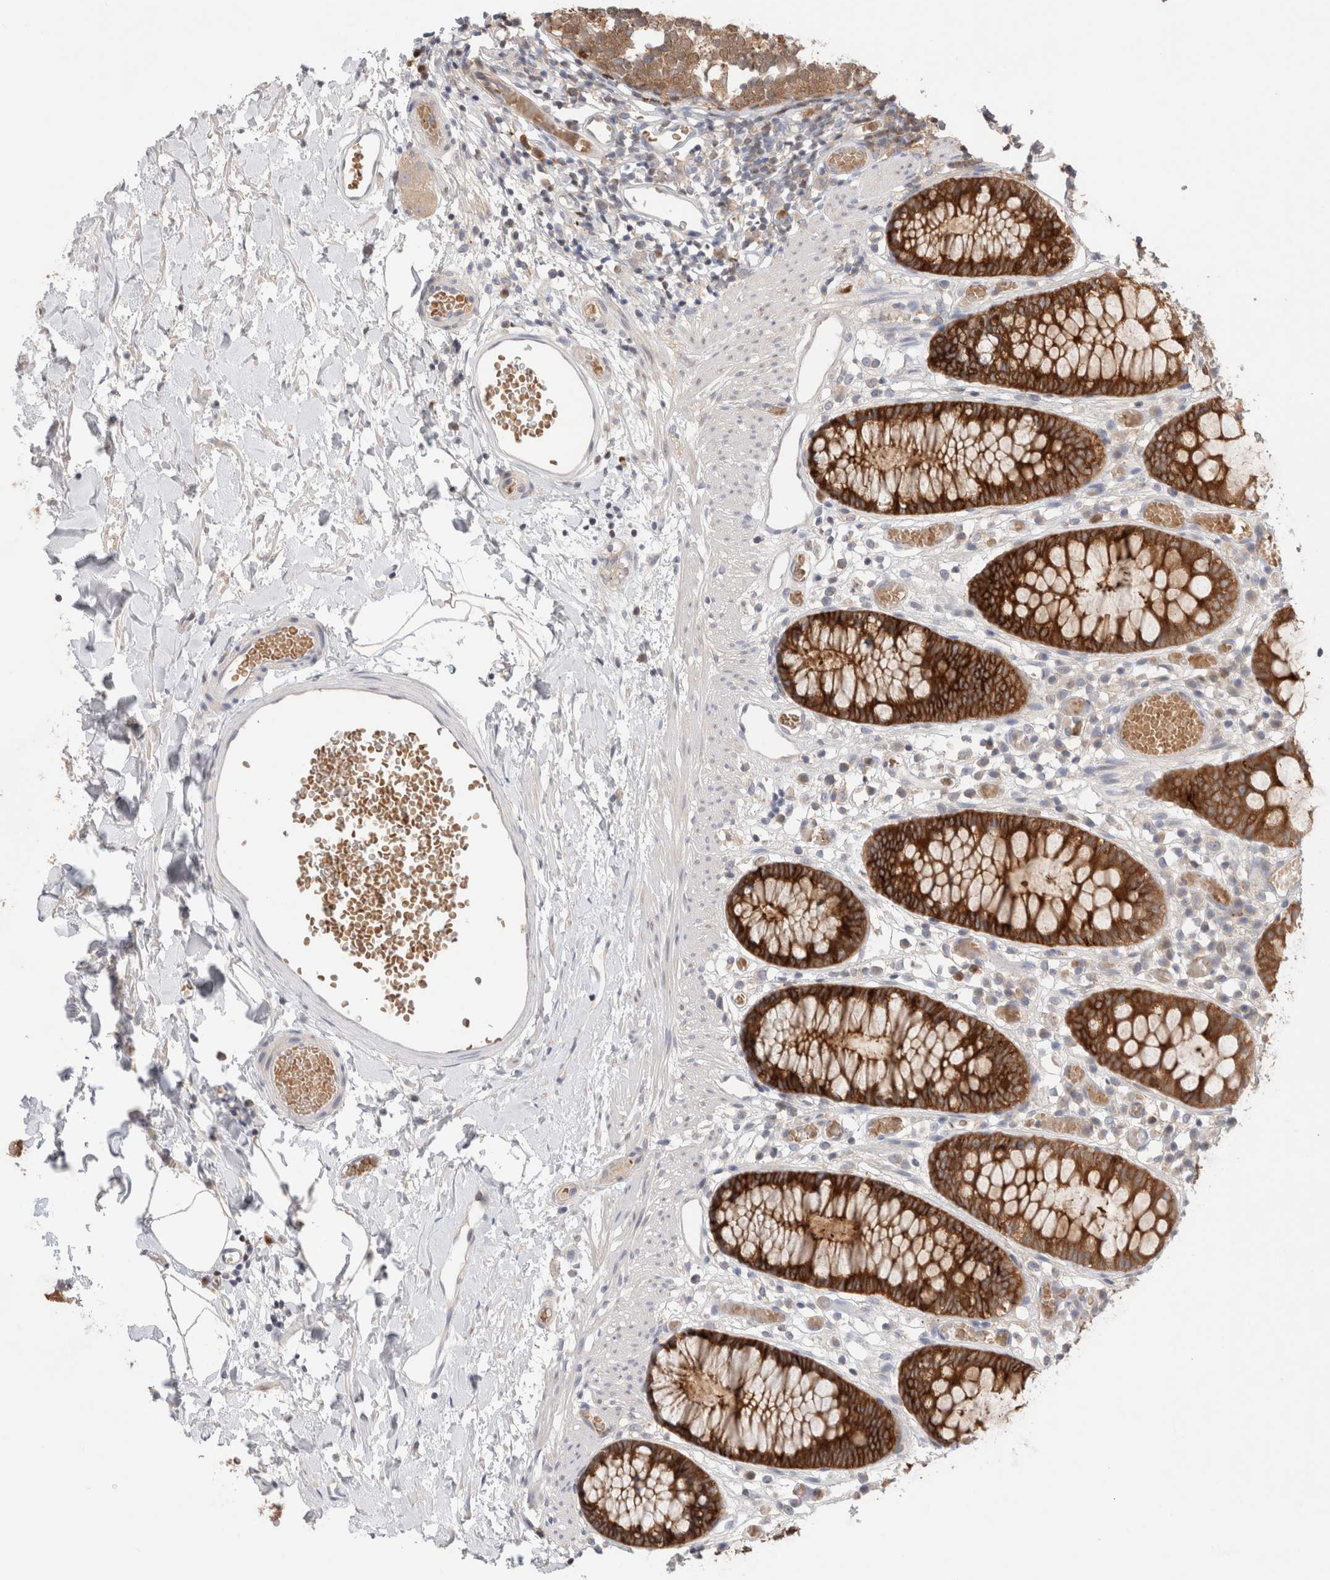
{"staining": {"intensity": "negative", "quantity": "none", "location": "none"}, "tissue": "colon", "cell_type": "Endothelial cells", "image_type": "normal", "snomed": [{"axis": "morphology", "description": "Normal tissue, NOS"}, {"axis": "topography", "description": "Colon"}], "caption": "An image of colon stained for a protein reveals no brown staining in endothelial cells. (Brightfield microscopy of DAB IHC at high magnification).", "gene": "KLHL14", "patient": {"sex": "male", "age": 14}}